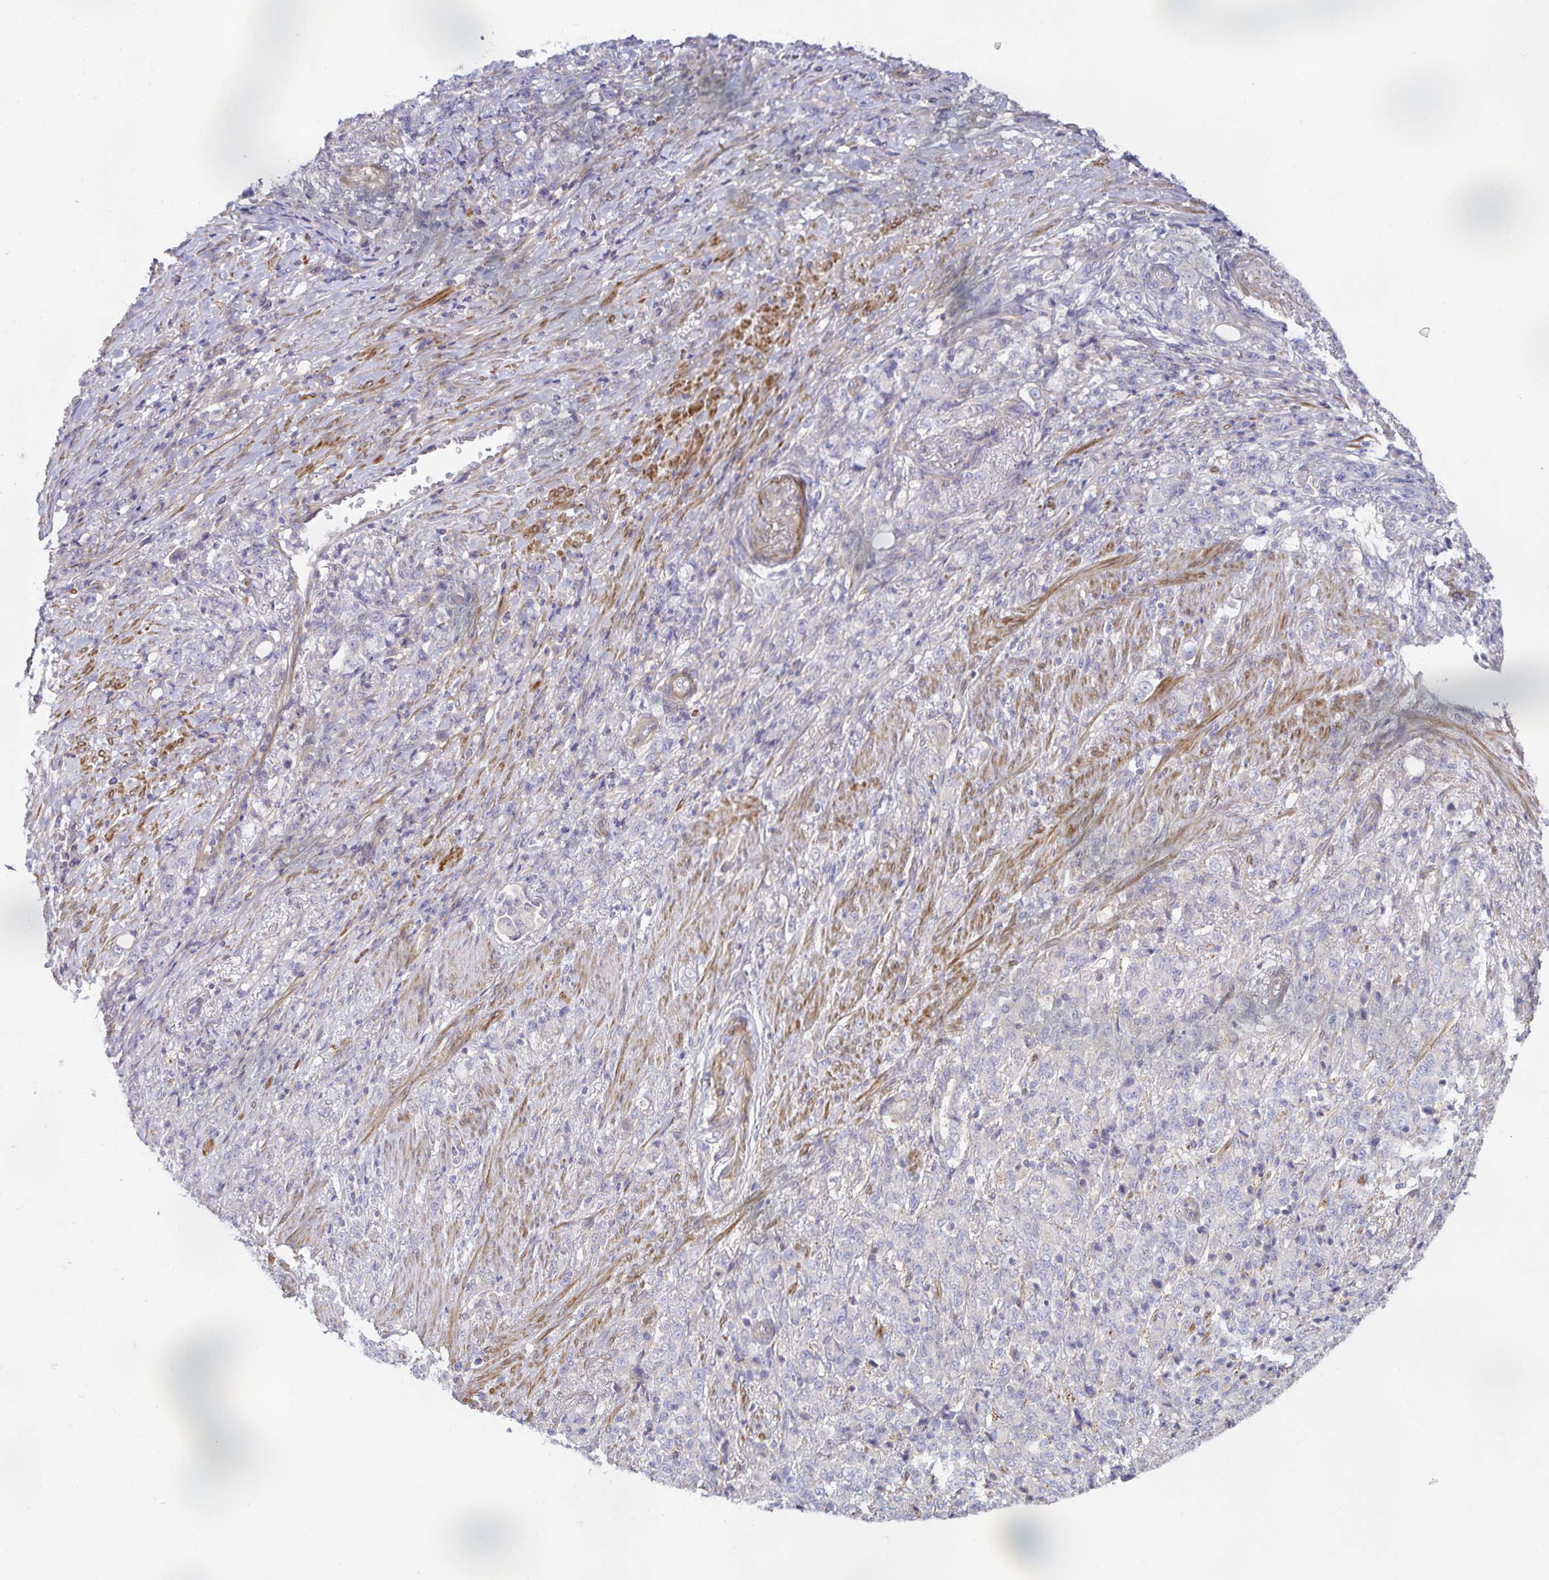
{"staining": {"intensity": "negative", "quantity": "none", "location": "none"}, "tissue": "stomach cancer", "cell_type": "Tumor cells", "image_type": "cancer", "snomed": [{"axis": "morphology", "description": "Adenocarcinoma, NOS"}, {"axis": "topography", "description": "Stomach"}], "caption": "An image of human adenocarcinoma (stomach) is negative for staining in tumor cells.", "gene": "METTL22", "patient": {"sex": "female", "age": 79}}